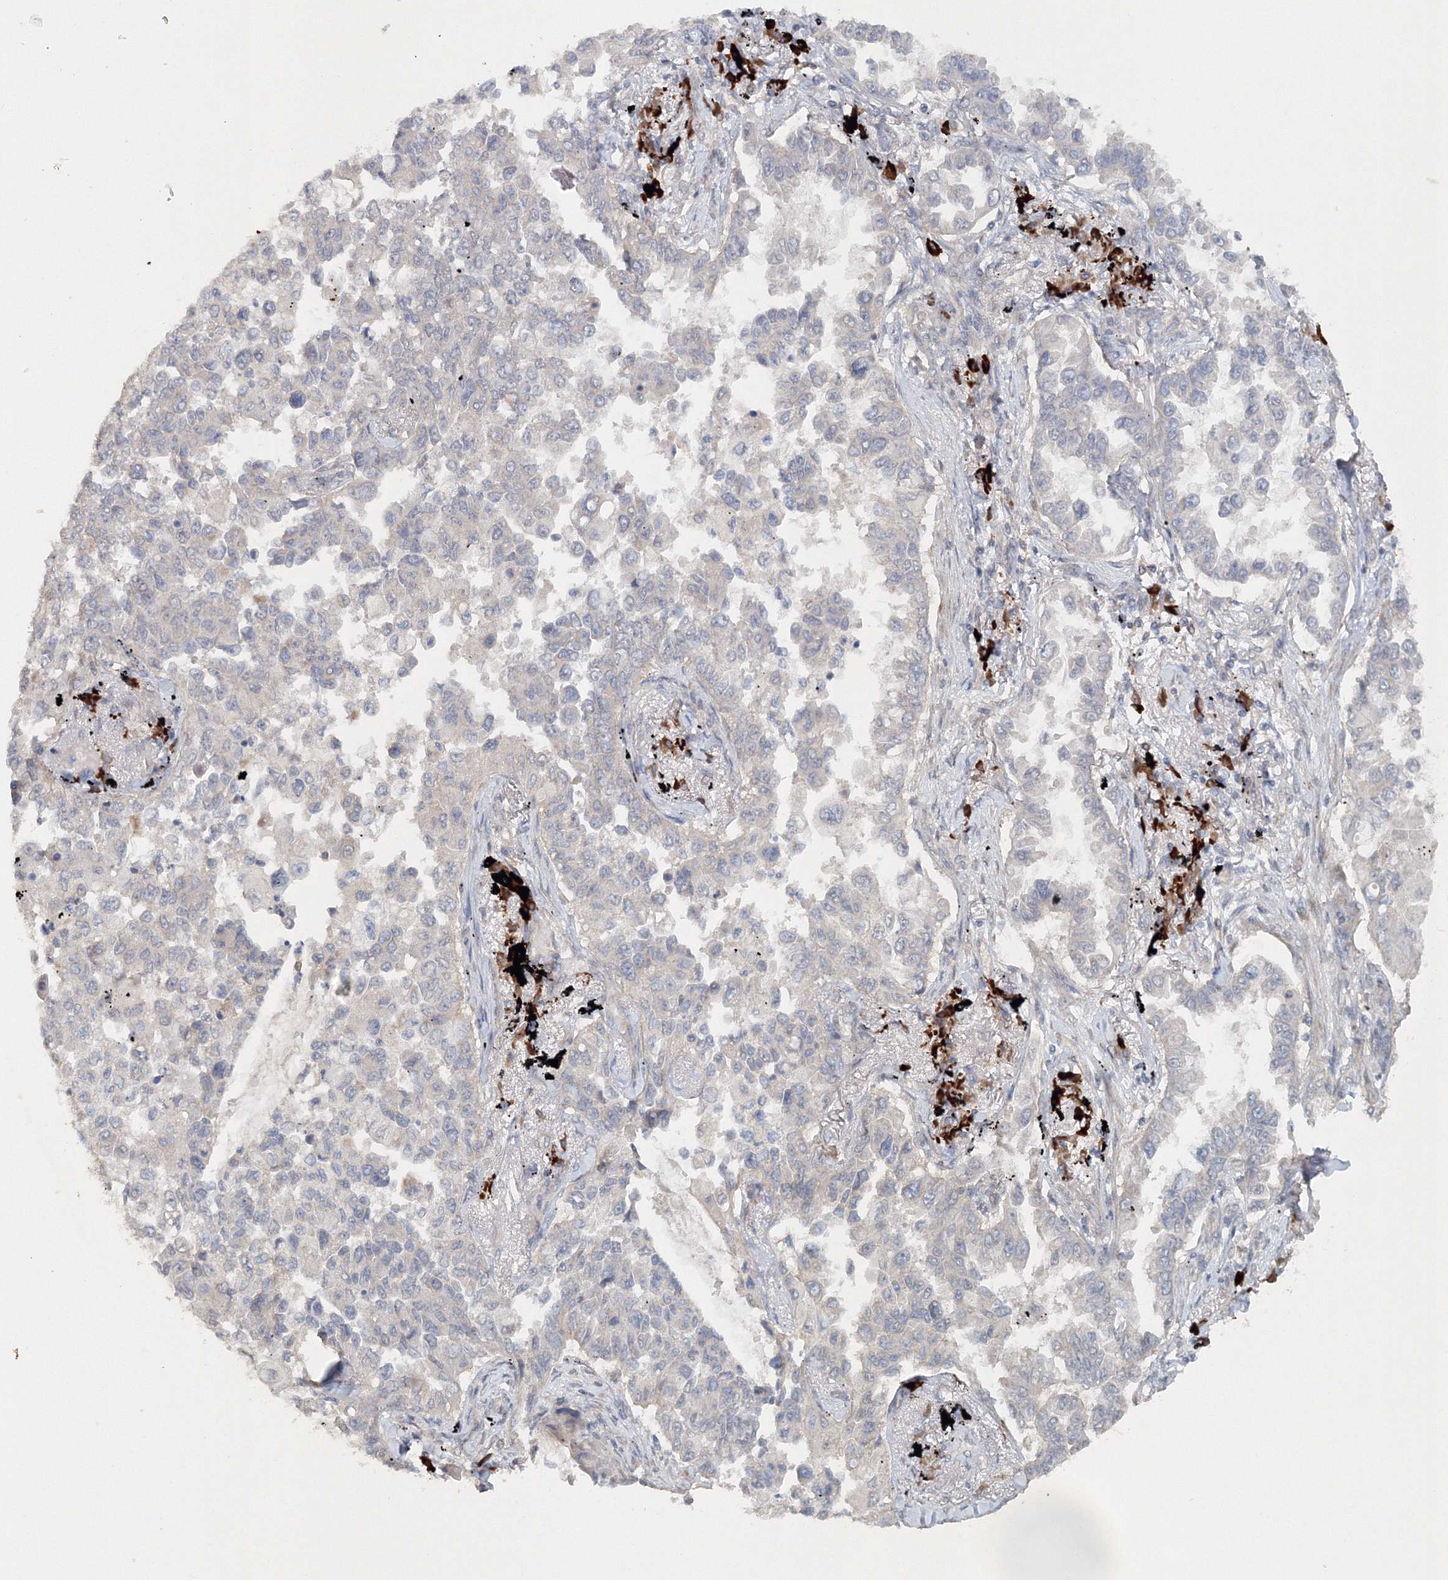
{"staining": {"intensity": "negative", "quantity": "none", "location": "none"}, "tissue": "lung cancer", "cell_type": "Tumor cells", "image_type": "cancer", "snomed": [{"axis": "morphology", "description": "Adenocarcinoma, NOS"}, {"axis": "topography", "description": "Lung"}], "caption": "Immunohistochemistry histopathology image of human lung cancer (adenocarcinoma) stained for a protein (brown), which displays no staining in tumor cells. (Brightfield microscopy of DAB (3,3'-diaminobenzidine) immunohistochemistry (IHC) at high magnification).", "gene": "NALF2", "patient": {"sex": "female", "age": 67}}